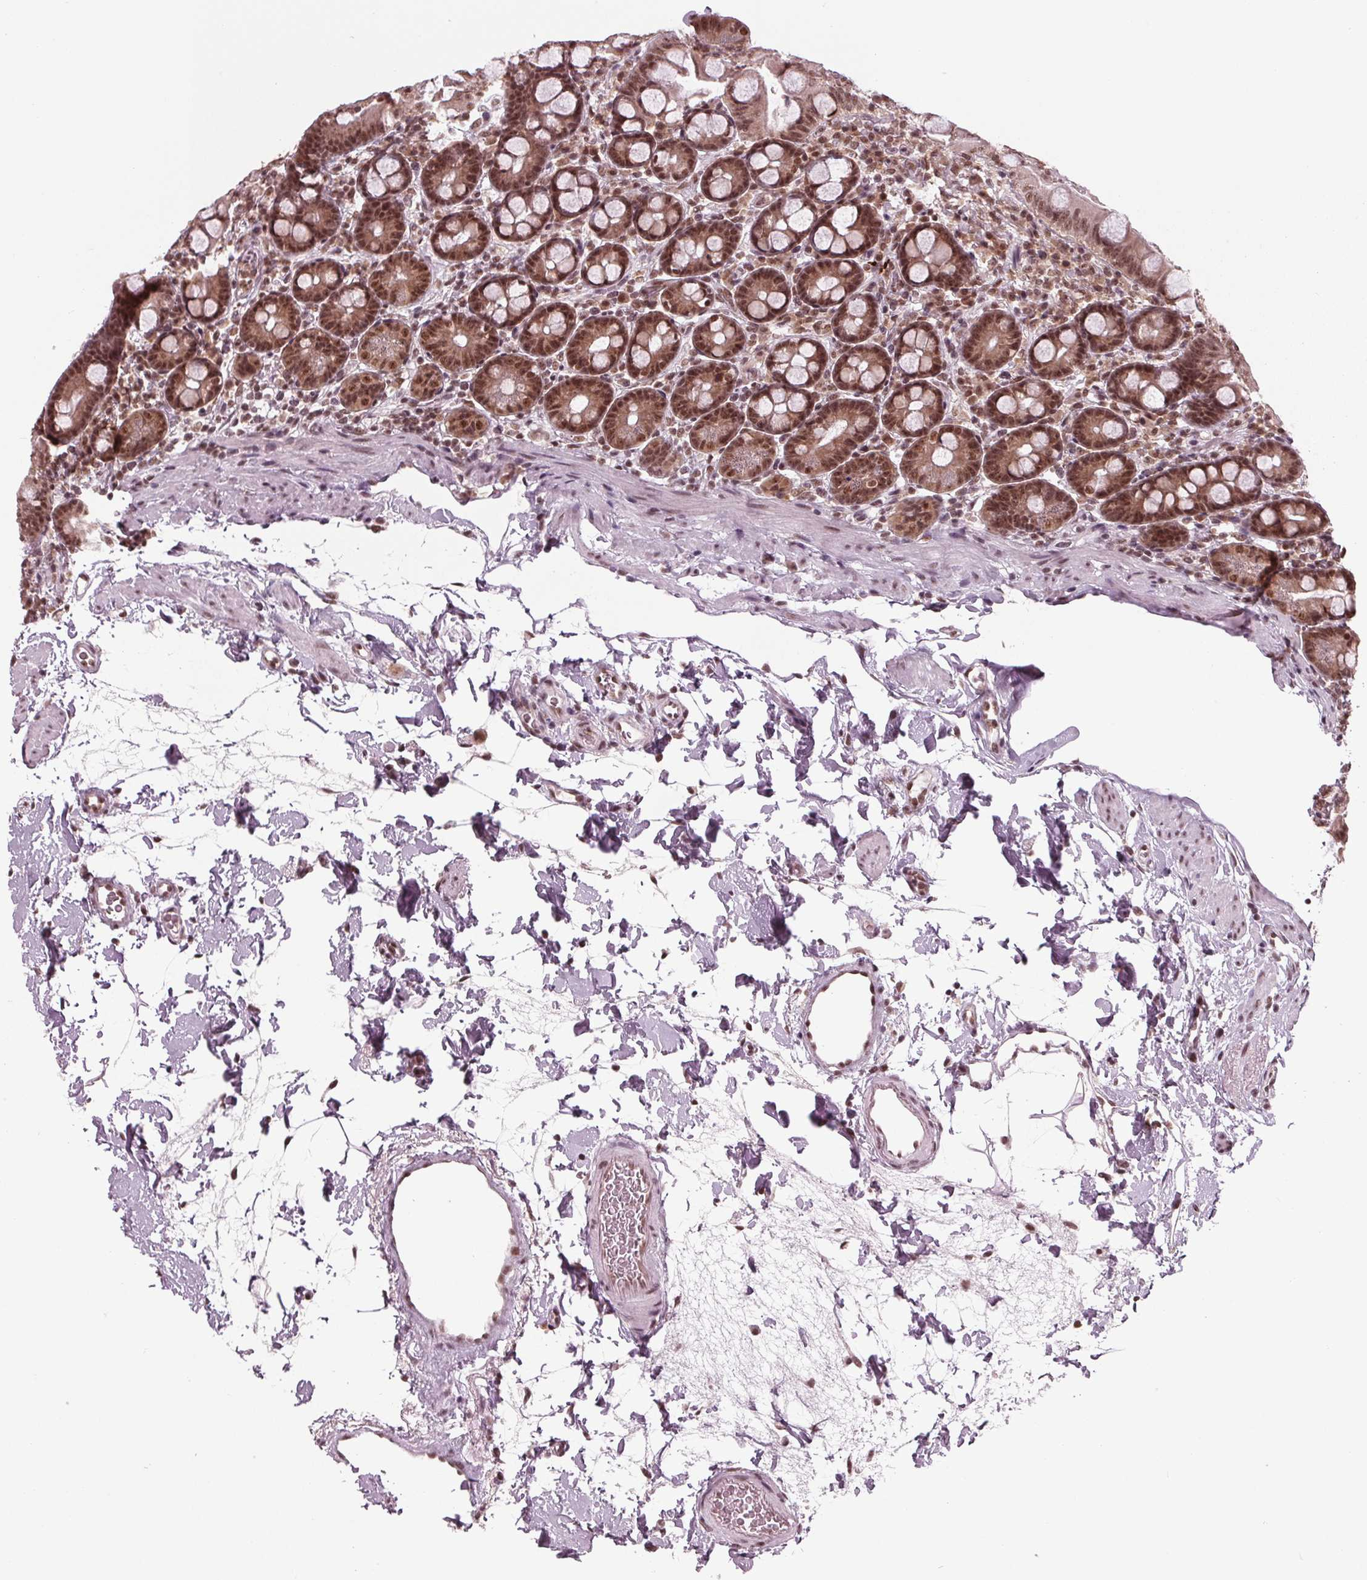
{"staining": {"intensity": "strong", "quantity": ">75%", "location": "nuclear"}, "tissue": "duodenum", "cell_type": "Glandular cells", "image_type": "normal", "snomed": [{"axis": "morphology", "description": "Normal tissue, NOS"}, {"axis": "topography", "description": "Duodenum"}], "caption": "This micrograph displays immunohistochemistry (IHC) staining of normal human duodenum, with high strong nuclear staining in about >75% of glandular cells.", "gene": "DDX41", "patient": {"sex": "male", "age": 59}}